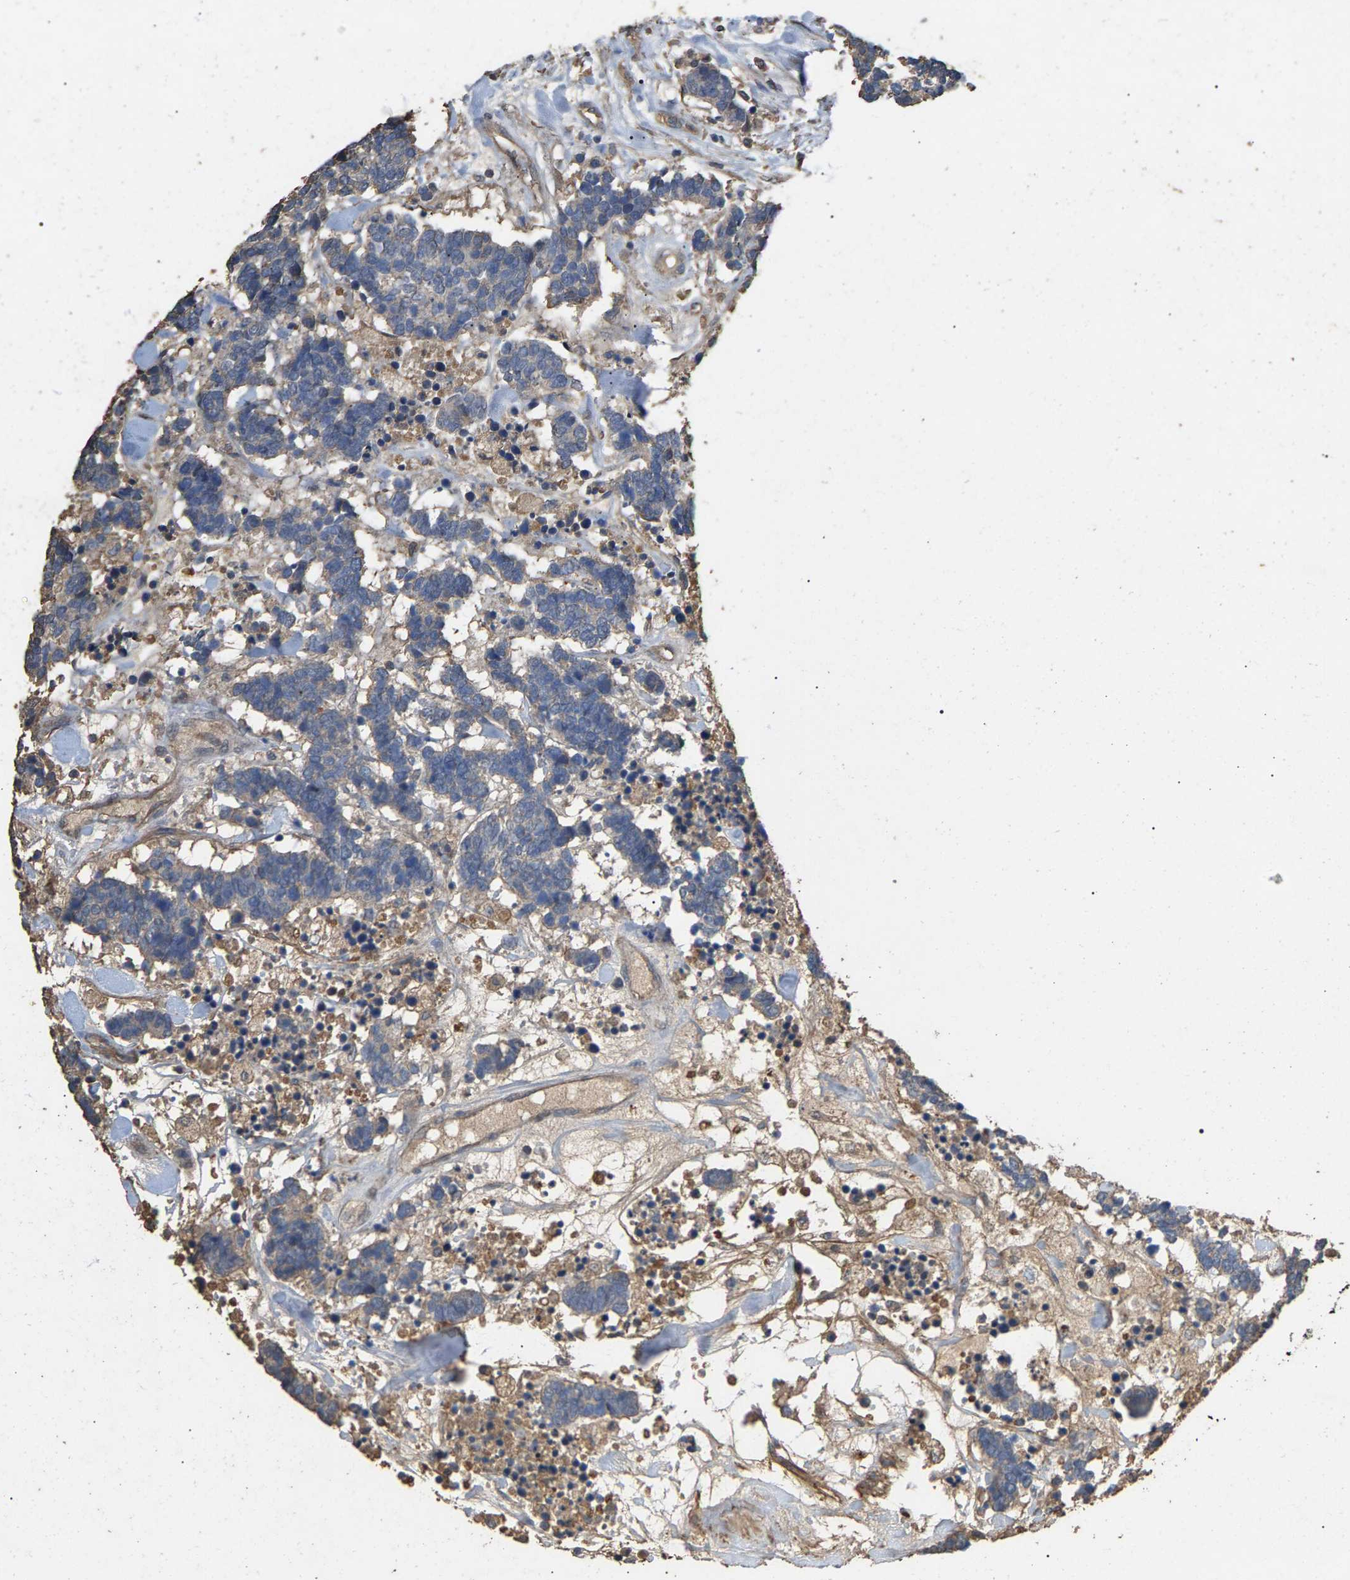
{"staining": {"intensity": "negative", "quantity": "none", "location": "none"}, "tissue": "carcinoid", "cell_type": "Tumor cells", "image_type": "cancer", "snomed": [{"axis": "morphology", "description": "Carcinoma, NOS"}, {"axis": "morphology", "description": "Carcinoid, malignant, NOS"}, {"axis": "topography", "description": "Urinary bladder"}], "caption": "Protein analysis of carcinoid displays no significant expression in tumor cells.", "gene": "HTRA3", "patient": {"sex": "male", "age": 57}}